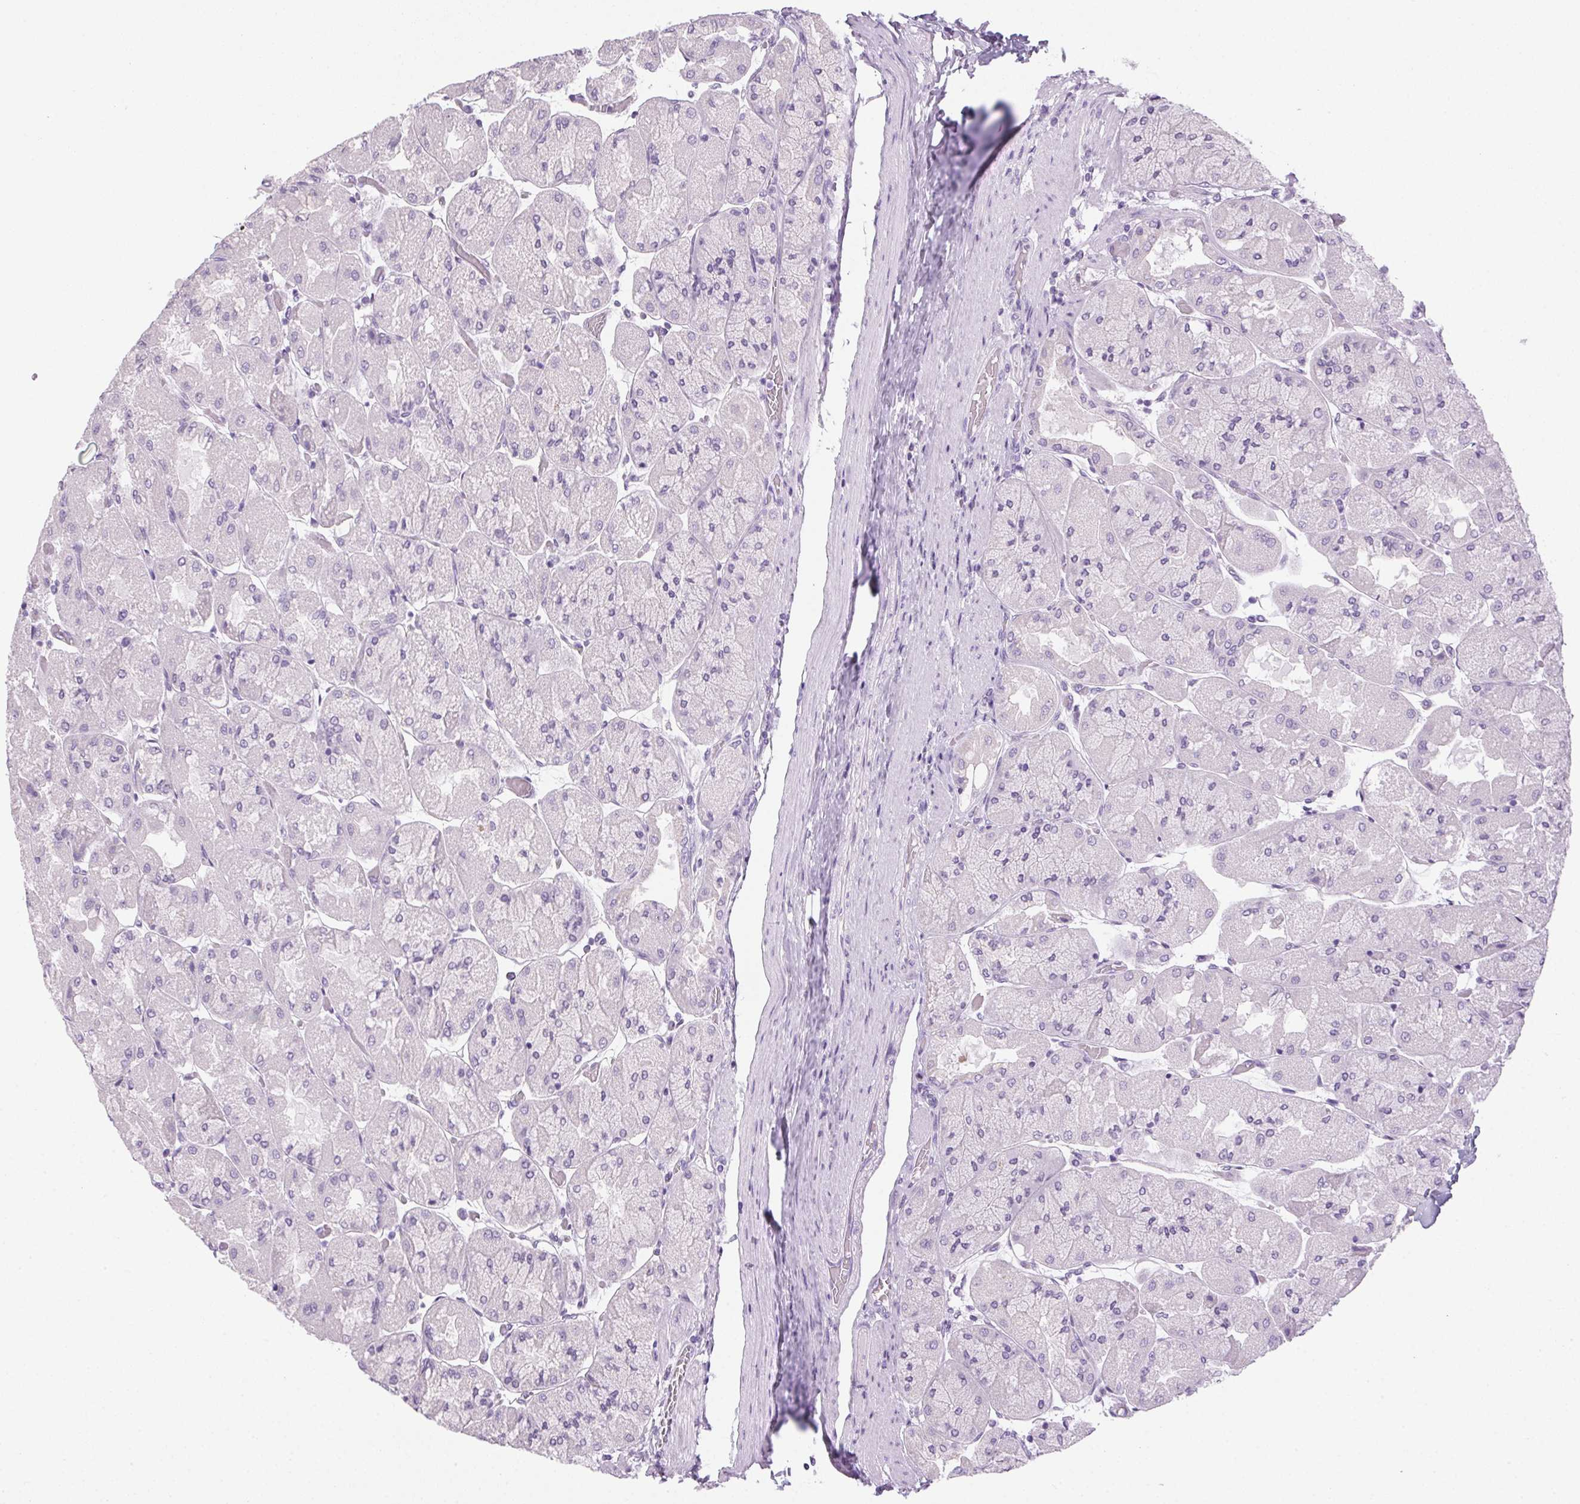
{"staining": {"intensity": "moderate", "quantity": "<25%", "location": "cytoplasmic/membranous"}, "tissue": "stomach", "cell_type": "Glandular cells", "image_type": "normal", "snomed": [{"axis": "morphology", "description": "Normal tissue, NOS"}, {"axis": "topography", "description": "Stomach"}], "caption": "Unremarkable stomach reveals moderate cytoplasmic/membranous positivity in approximately <25% of glandular cells.", "gene": "POPDC2", "patient": {"sex": "female", "age": 61}}